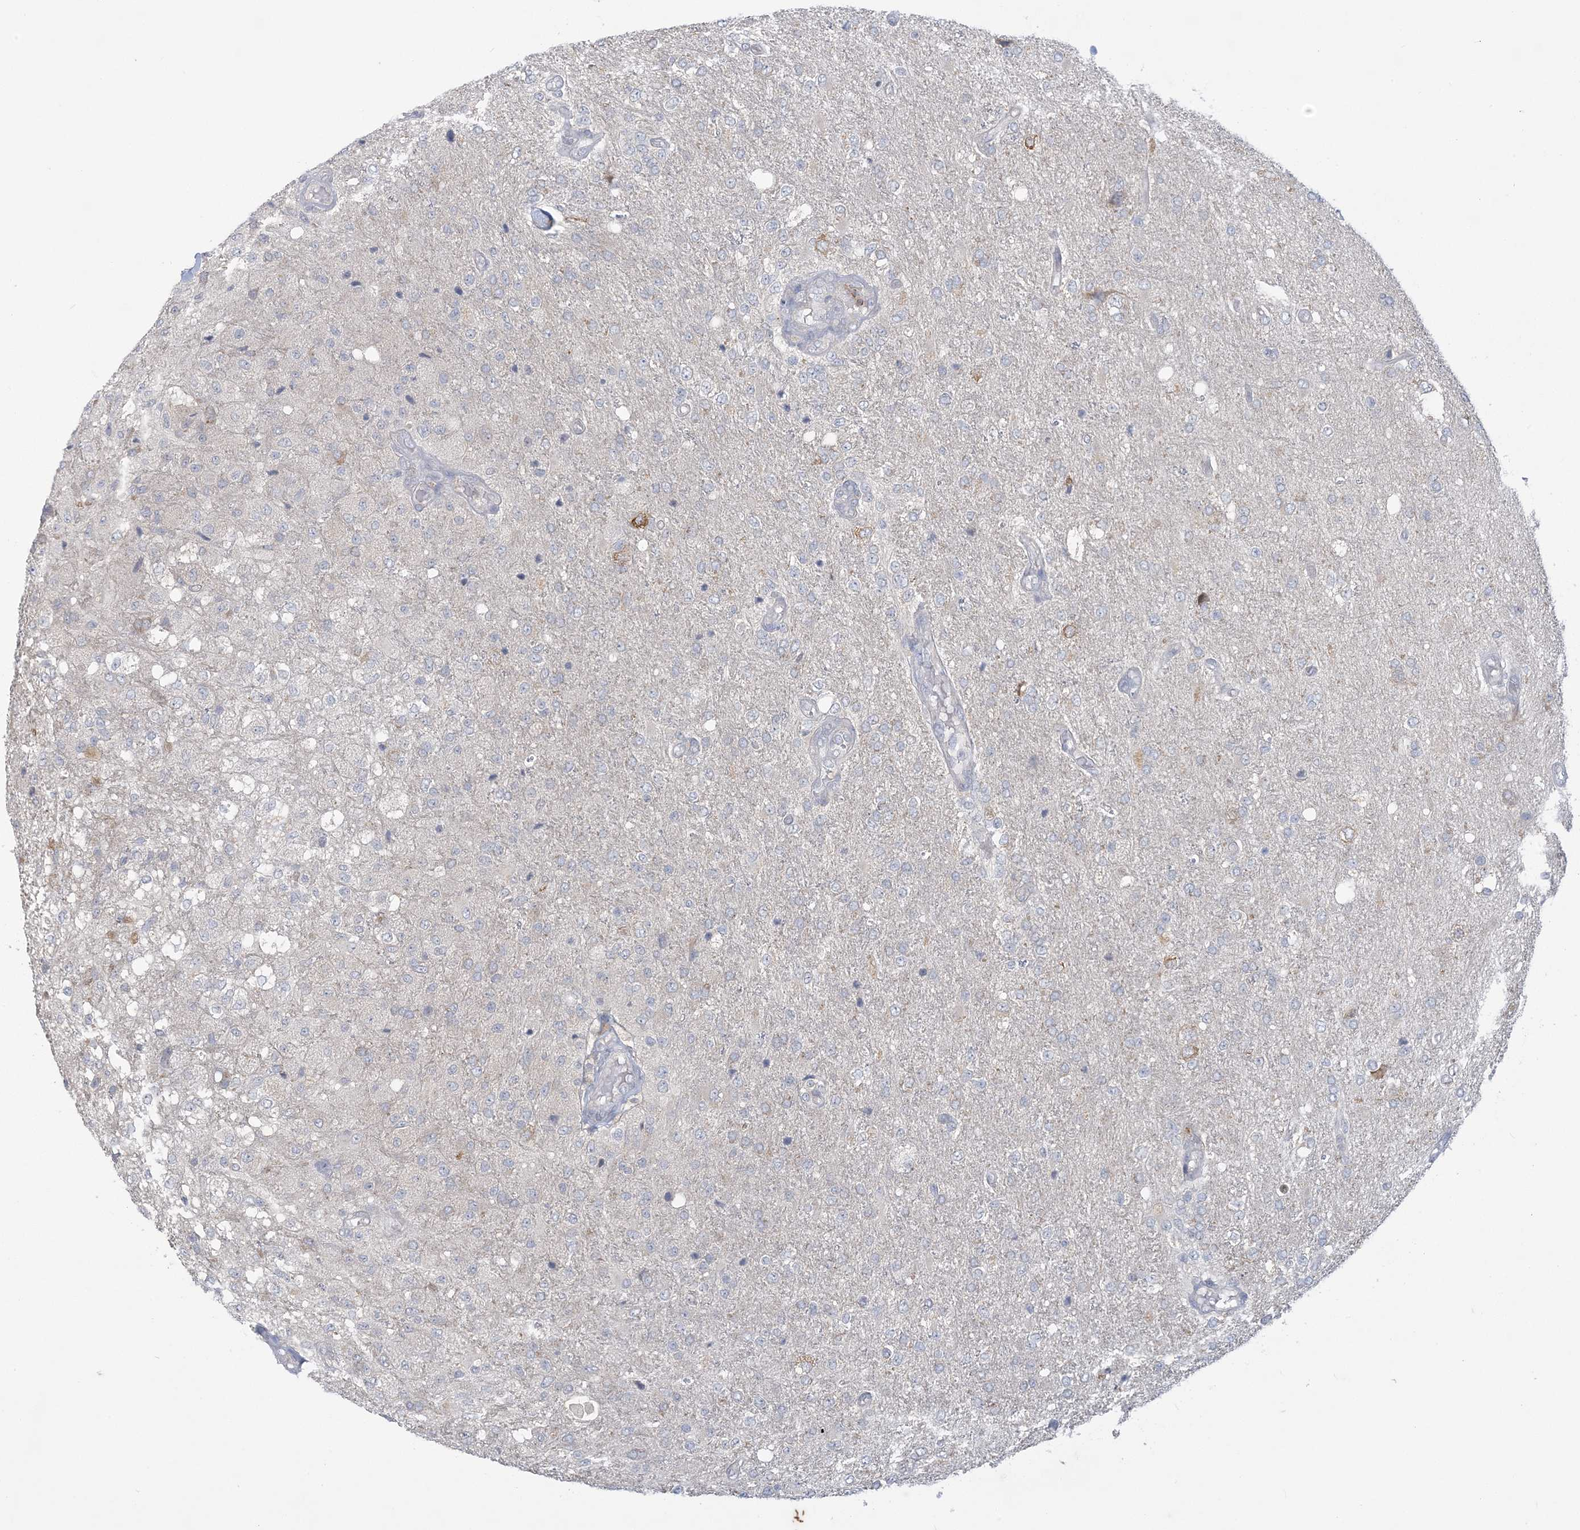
{"staining": {"intensity": "negative", "quantity": "none", "location": "none"}, "tissue": "glioma", "cell_type": "Tumor cells", "image_type": "cancer", "snomed": [{"axis": "morphology", "description": "Normal tissue, NOS"}, {"axis": "morphology", "description": "Glioma, malignant, High grade"}, {"axis": "topography", "description": "Cerebral cortex"}], "caption": "The immunohistochemistry image has no significant expression in tumor cells of glioma tissue. (Stains: DAB IHC with hematoxylin counter stain, Microscopy: brightfield microscopy at high magnification).", "gene": "KIF3A", "patient": {"sex": "male", "age": 77}}